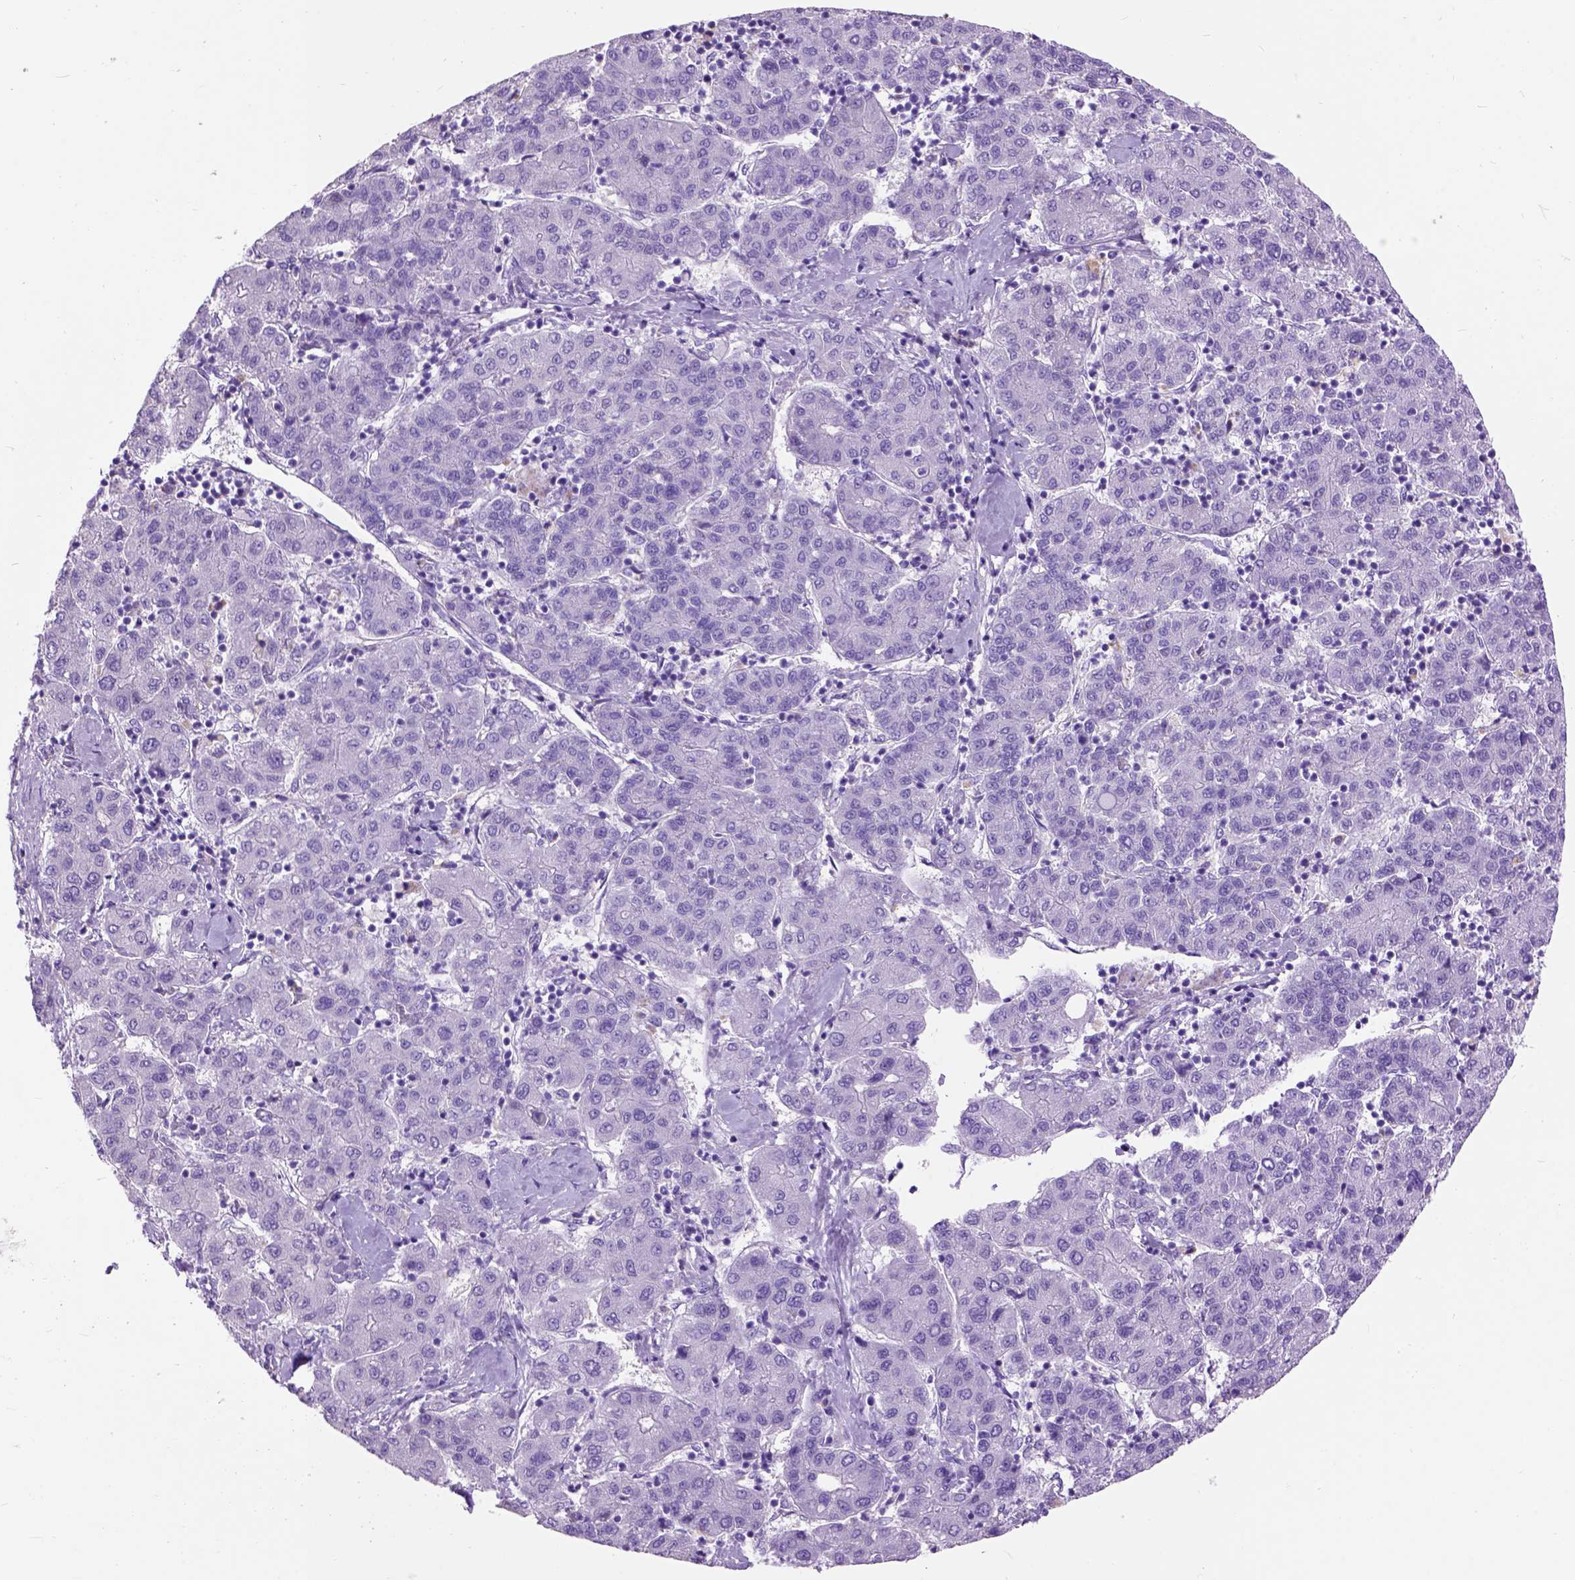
{"staining": {"intensity": "negative", "quantity": "none", "location": "none"}, "tissue": "liver cancer", "cell_type": "Tumor cells", "image_type": "cancer", "snomed": [{"axis": "morphology", "description": "Carcinoma, Hepatocellular, NOS"}, {"axis": "topography", "description": "Liver"}], "caption": "Tumor cells show no significant expression in hepatocellular carcinoma (liver). Nuclei are stained in blue.", "gene": "MAPT", "patient": {"sex": "male", "age": 65}}